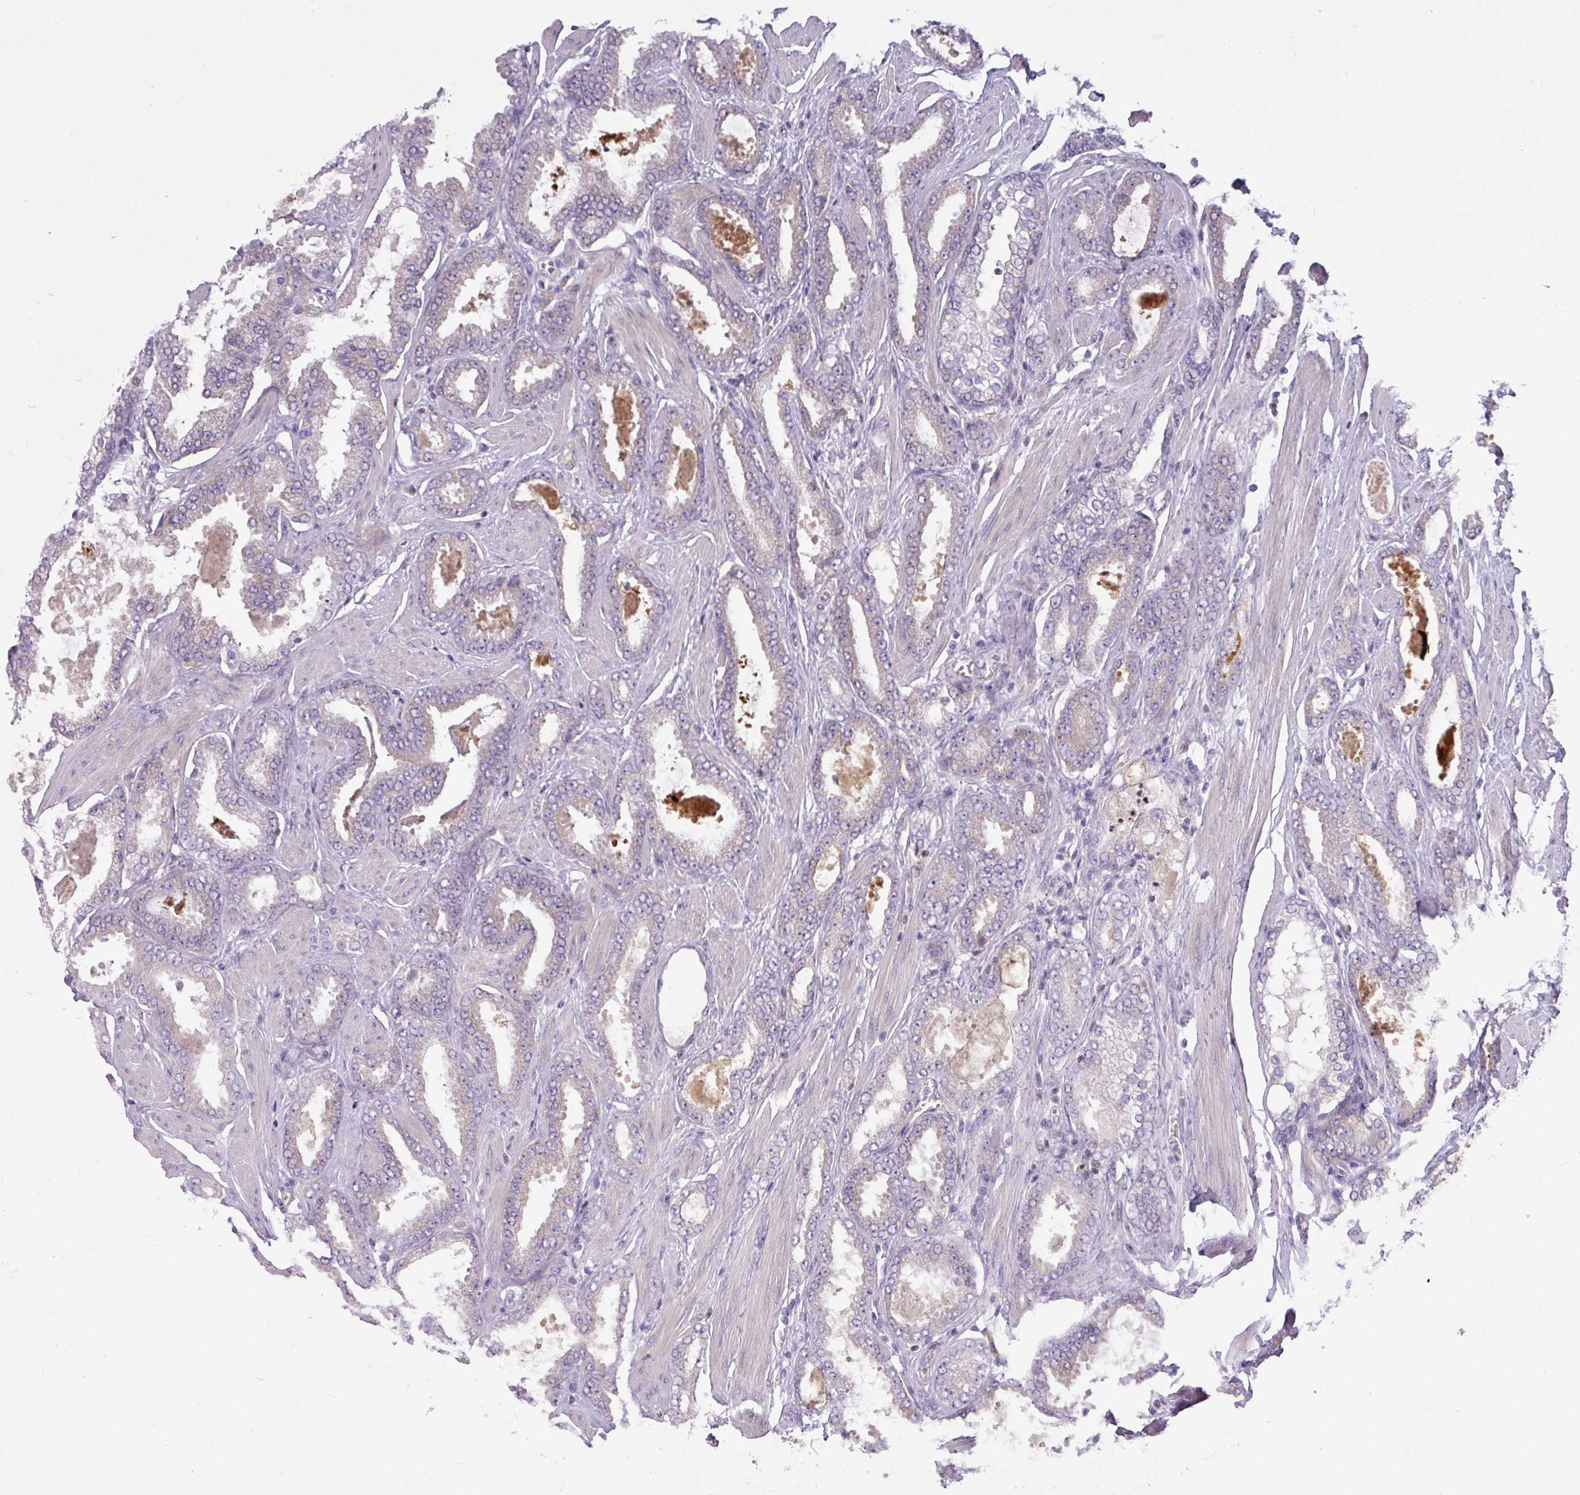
{"staining": {"intensity": "weak", "quantity": "<25%", "location": "cytoplasmic/membranous"}, "tissue": "prostate cancer", "cell_type": "Tumor cells", "image_type": "cancer", "snomed": [{"axis": "morphology", "description": "Adenocarcinoma, Low grade"}, {"axis": "topography", "description": "Prostate"}], "caption": "The immunohistochemistry (IHC) photomicrograph has no significant positivity in tumor cells of prostate cancer tissue.", "gene": "ZNF394", "patient": {"sex": "male", "age": 42}}